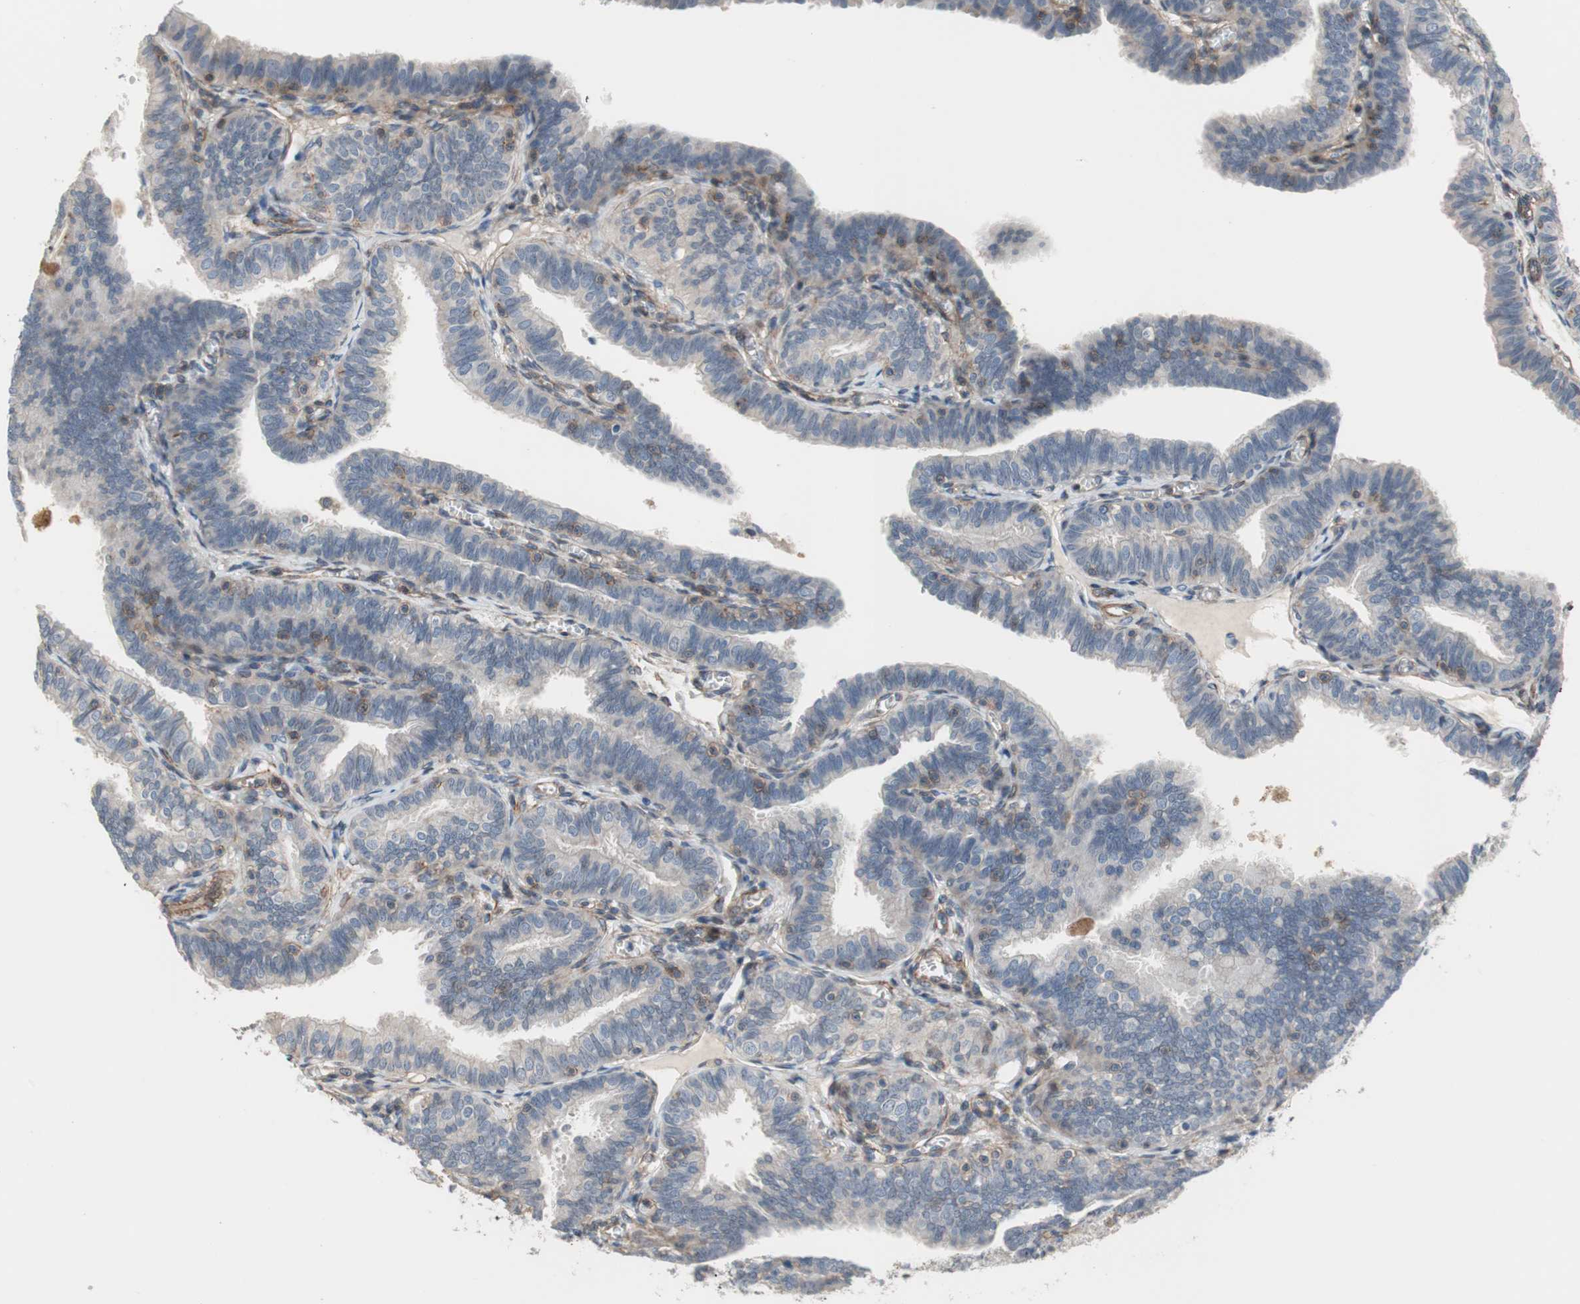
{"staining": {"intensity": "negative", "quantity": "none", "location": "none"}, "tissue": "fallopian tube", "cell_type": "Glandular cells", "image_type": "normal", "snomed": [{"axis": "morphology", "description": "Normal tissue, NOS"}, {"axis": "topography", "description": "Fallopian tube"}], "caption": "IHC micrograph of normal human fallopian tube stained for a protein (brown), which exhibits no positivity in glandular cells.", "gene": "GRHL1", "patient": {"sex": "female", "age": 46}}